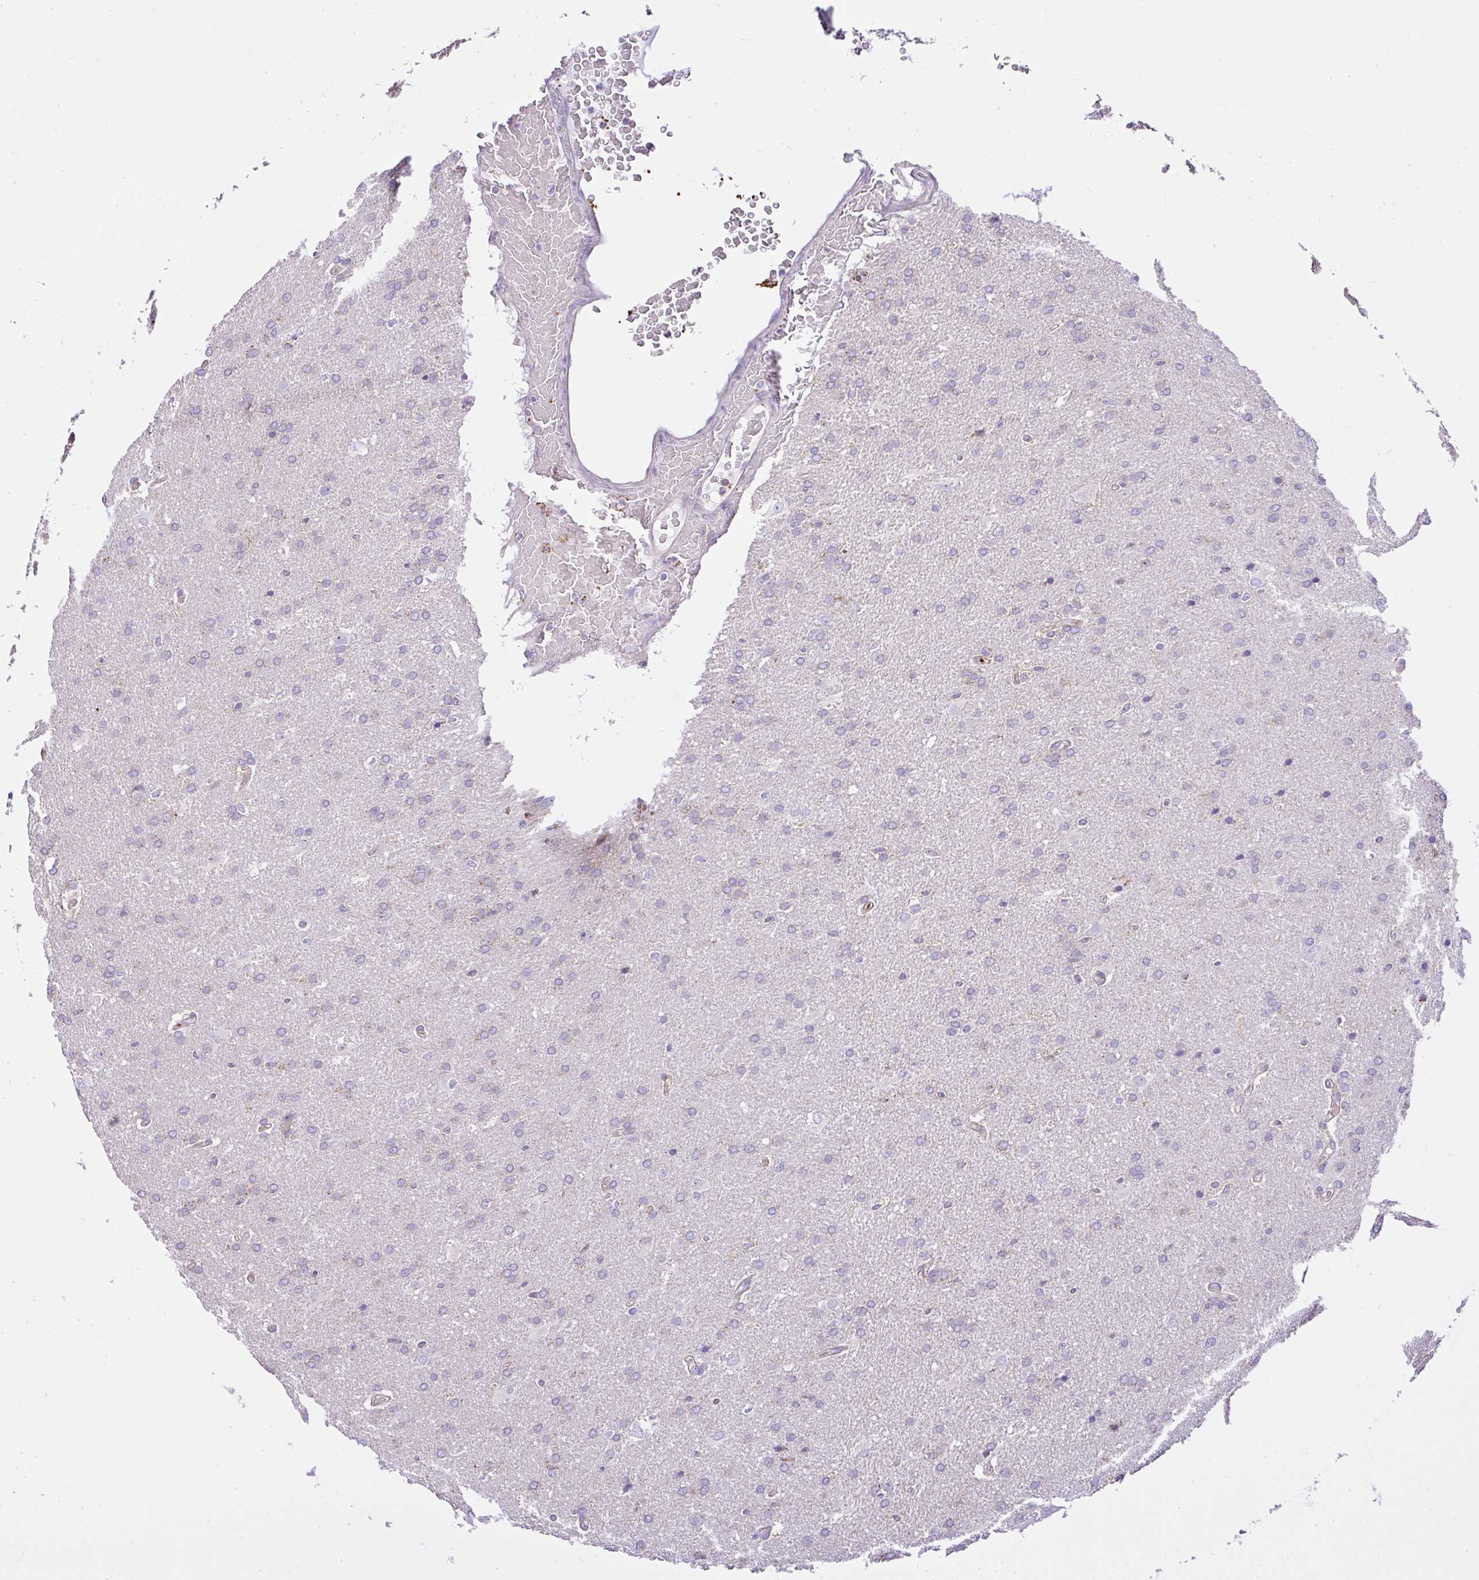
{"staining": {"intensity": "negative", "quantity": "none", "location": "none"}, "tissue": "glioma", "cell_type": "Tumor cells", "image_type": "cancer", "snomed": [{"axis": "morphology", "description": "Glioma, malignant, High grade"}, {"axis": "topography", "description": "Brain"}], "caption": "Immunohistochemical staining of high-grade glioma (malignant) reveals no significant expression in tumor cells.", "gene": "CCDC142", "patient": {"sex": "male", "age": 56}}